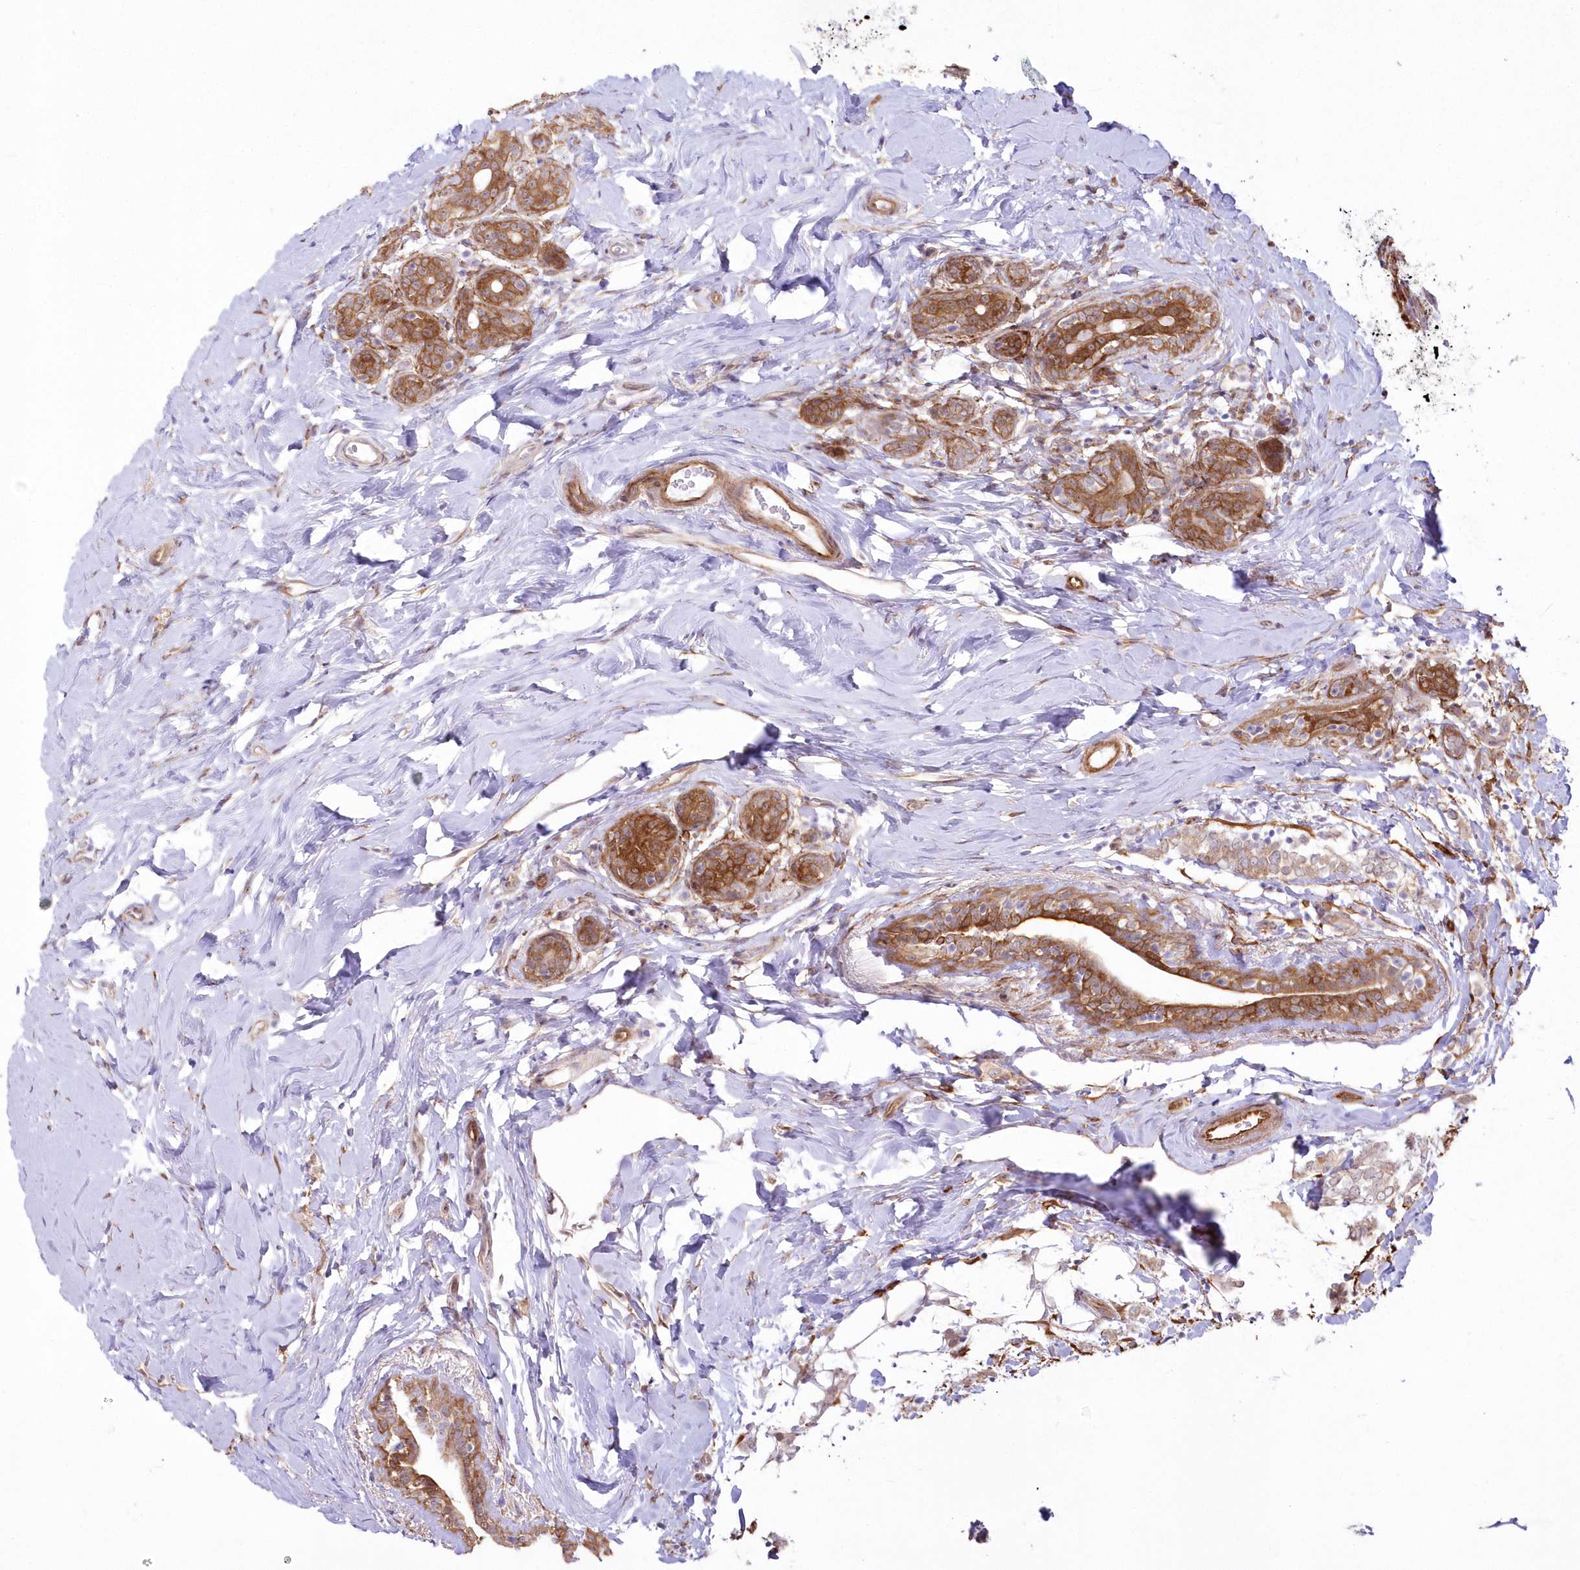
{"staining": {"intensity": "moderate", "quantity": ">75%", "location": "cytoplasmic/membranous"}, "tissue": "breast cancer", "cell_type": "Tumor cells", "image_type": "cancer", "snomed": [{"axis": "morphology", "description": "Normal tissue, NOS"}, {"axis": "morphology", "description": "Lobular carcinoma"}, {"axis": "topography", "description": "Breast"}], "caption": "IHC (DAB) staining of human breast cancer exhibits moderate cytoplasmic/membranous protein staining in about >75% of tumor cells.", "gene": "SH3PXD2B", "patient": {"sex": "female", "age": 47}}